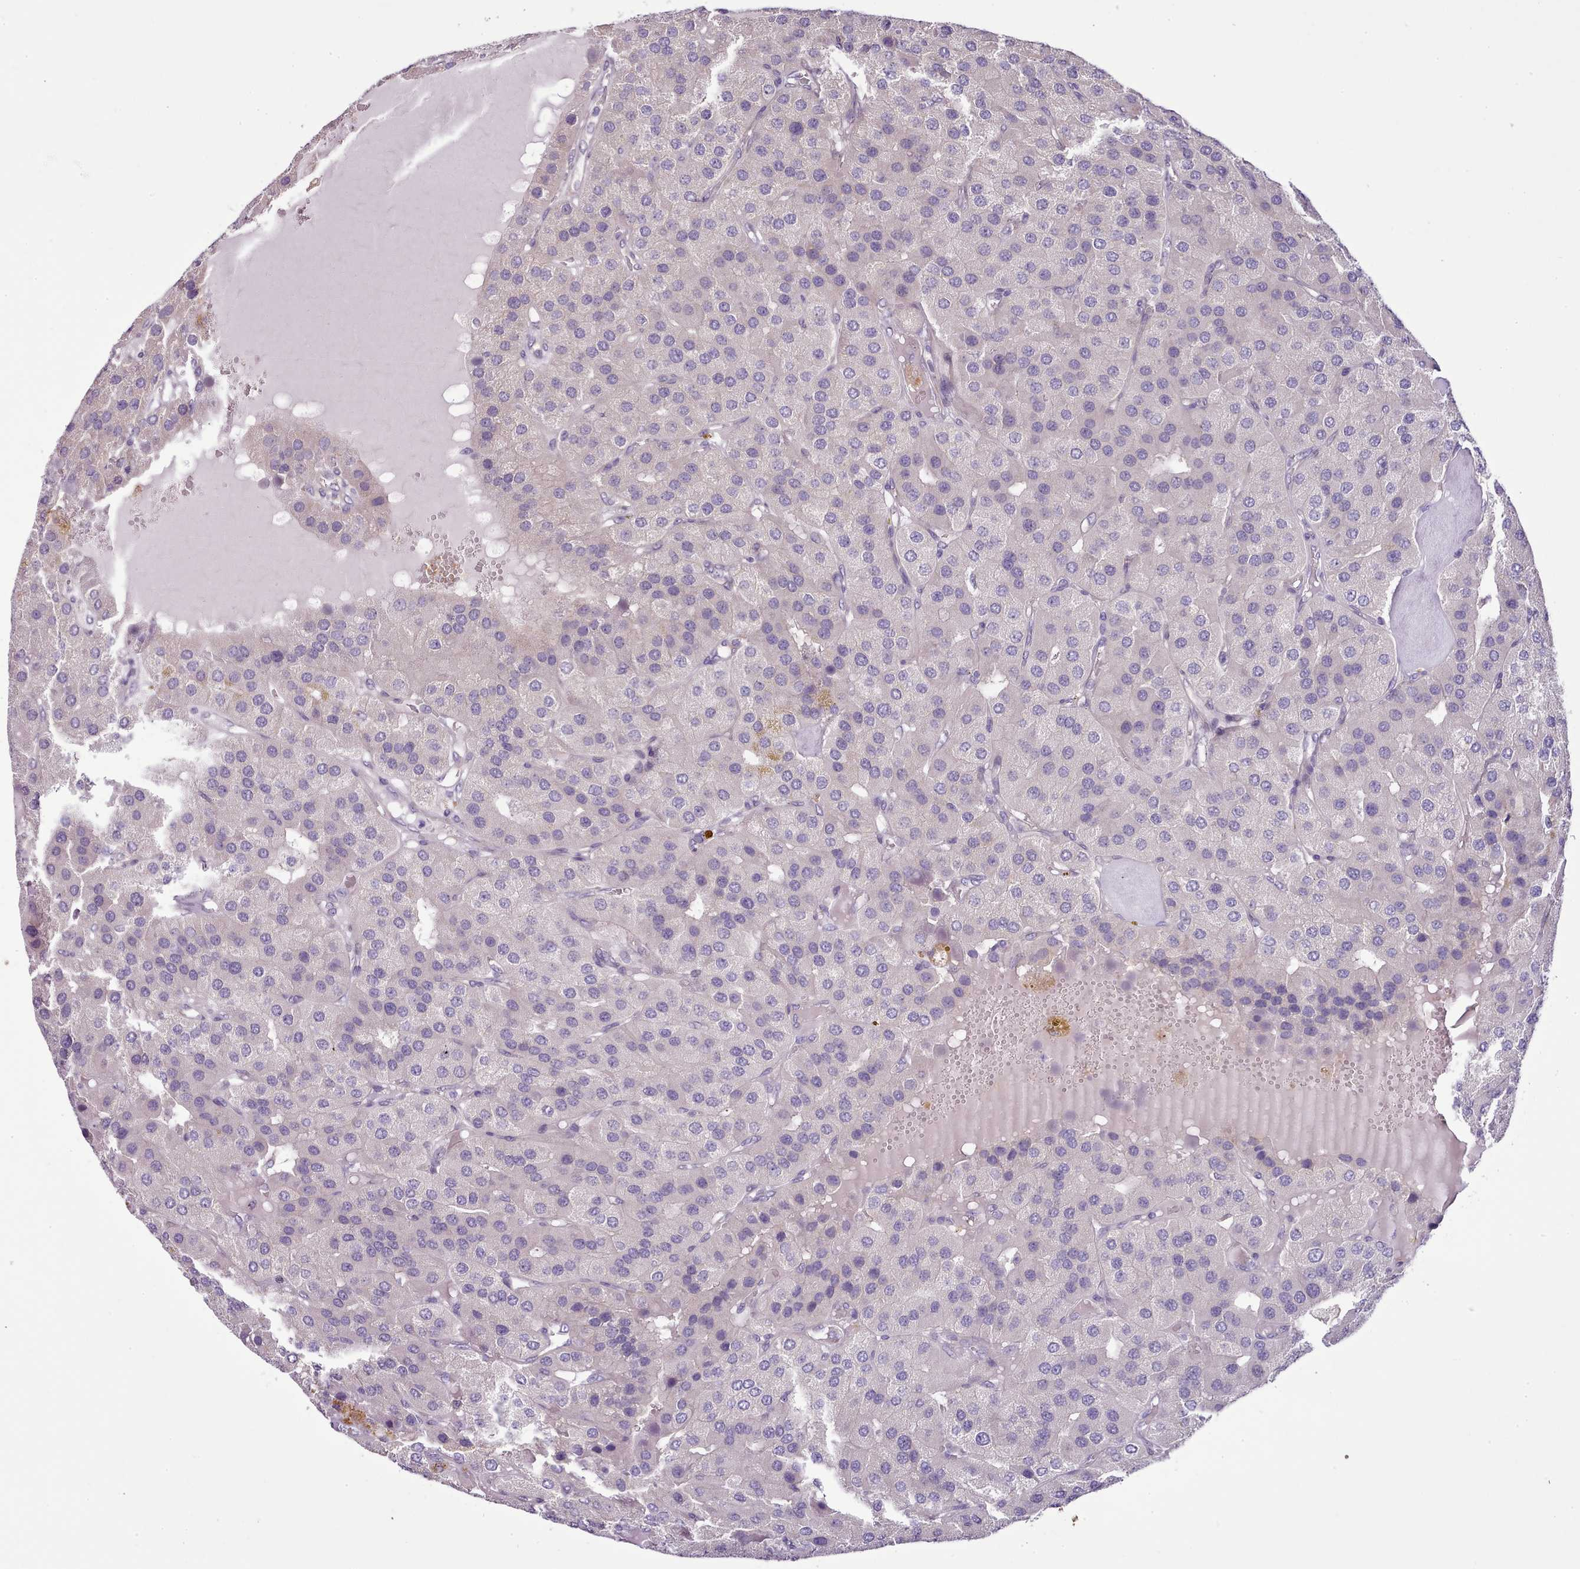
{"staining": {"intensity": "negative", "quantity": "none", "location": "none"}, "tissue": "parathyroid gland", "cell_type": "Glandular cells", "image_type": "normal", "snomed": [{"axis": "morphology", "description": "Normal tissue, NOS"}, {"axis": "morphology", "description": "Adenoma, NOS"}, {"axis": "topography", "description": "Parathyroid gland"}], "caption": "Immunohistochemistry (IHC) of unremarkable parathyroid gland displays no staining in glandular cells.", "gene": "SETX", "patient": {"sex": "female", "age": 86}}